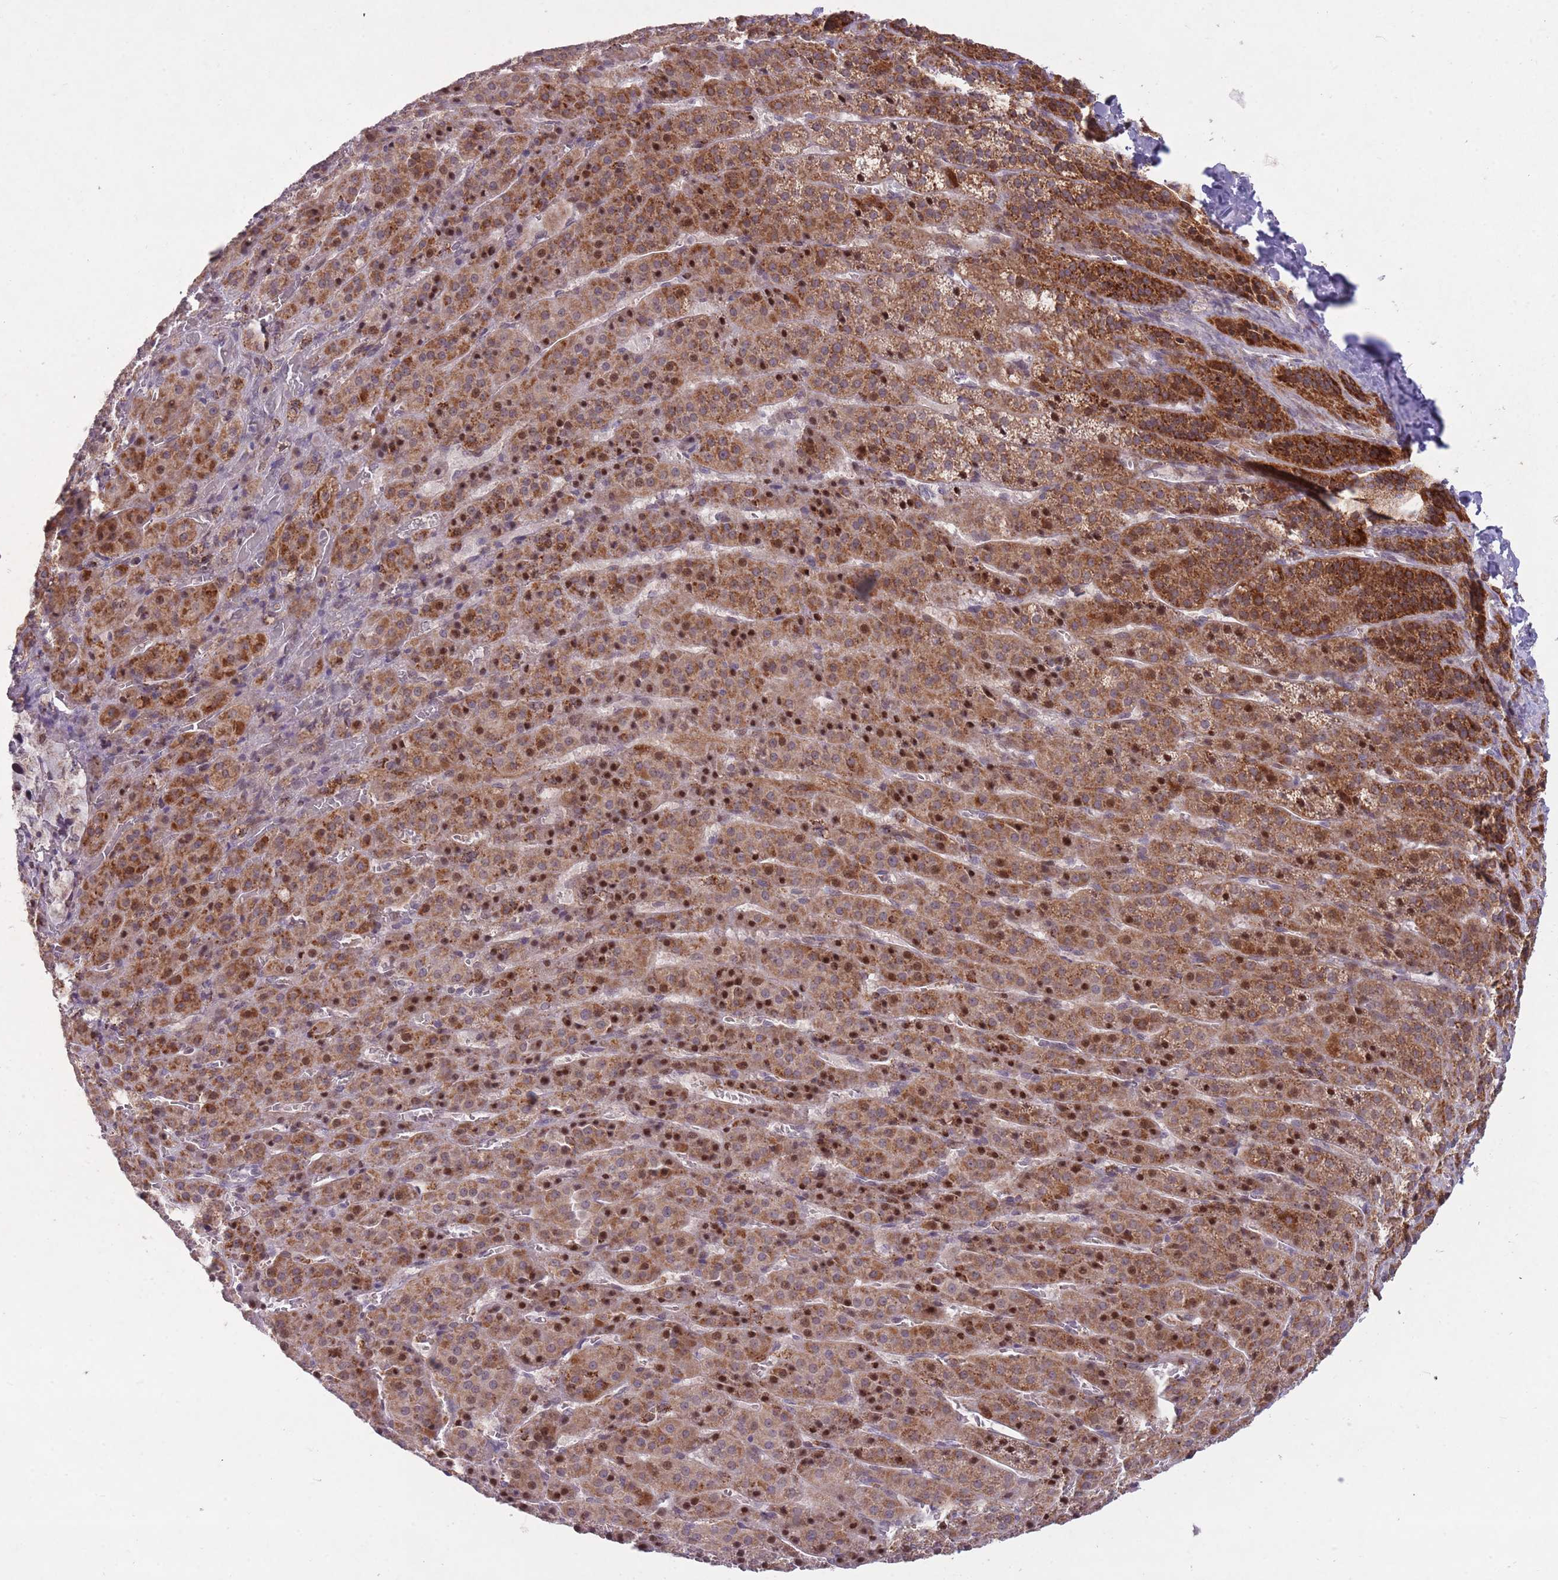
{"staining": {"intensity": "strong", "quantity": ">75%", "location": "cytoplasmic/membranous,nuclear"}, "tissue": "adrenal gland", "cell_type": "Glandular cells", "image_type": "normal", "snomed": [{"axis": "morphology", "description": "Normal tissue, NOS"}, {"axis": "topography", "description": "Adrenal gland"}], "caption": "Adrenal gland was stained to show a protein in brown. There is high levels of strong cytoplasmic/membranous,nuclear staining in approximately >75% of glandular cells.", "gene": "DPYSL4", "patient": {"sex": "female", "age": 41}}